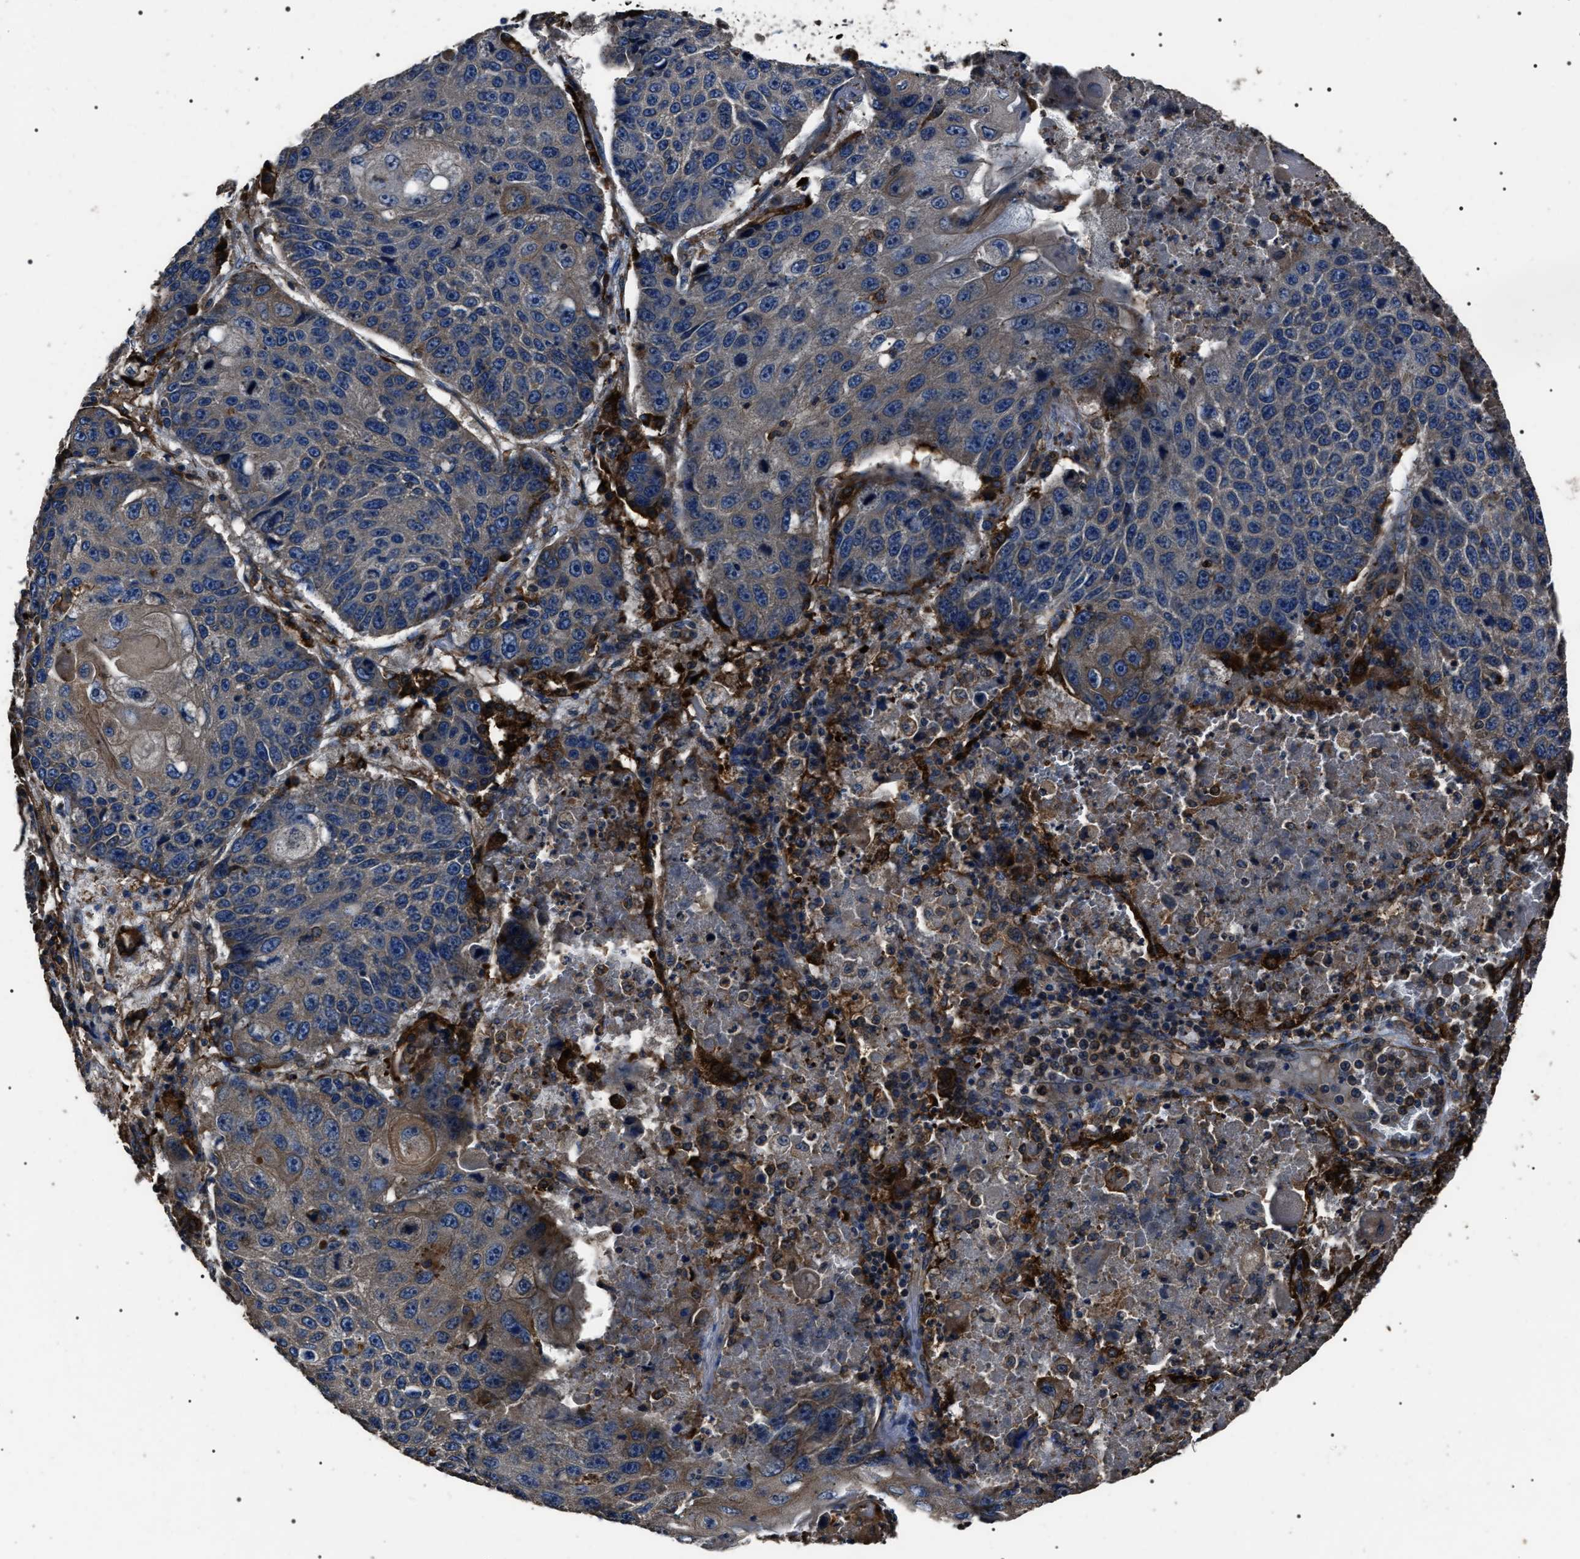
{"staining": {"intensity": "weak", "quantity": "25%-75%", "location": "cytoplasmic/membranous"}, "tissue": "lung cancer", "cell_type": "Tumor cells", "image_type": "cancer", "snomed": [{"axis": "morphology", "description": "Squamous cell carcinoma, NOS"}, {"axis": "topography", "description": "Lung"}], "caption": "Protein analysis of lung cancer tissue reveals weak cytoplasmic/membranous positivity in approximately 25%-75% of tumor cells.", "gene": "HSCB", "patient": {"sex": "male", "age": 61}}